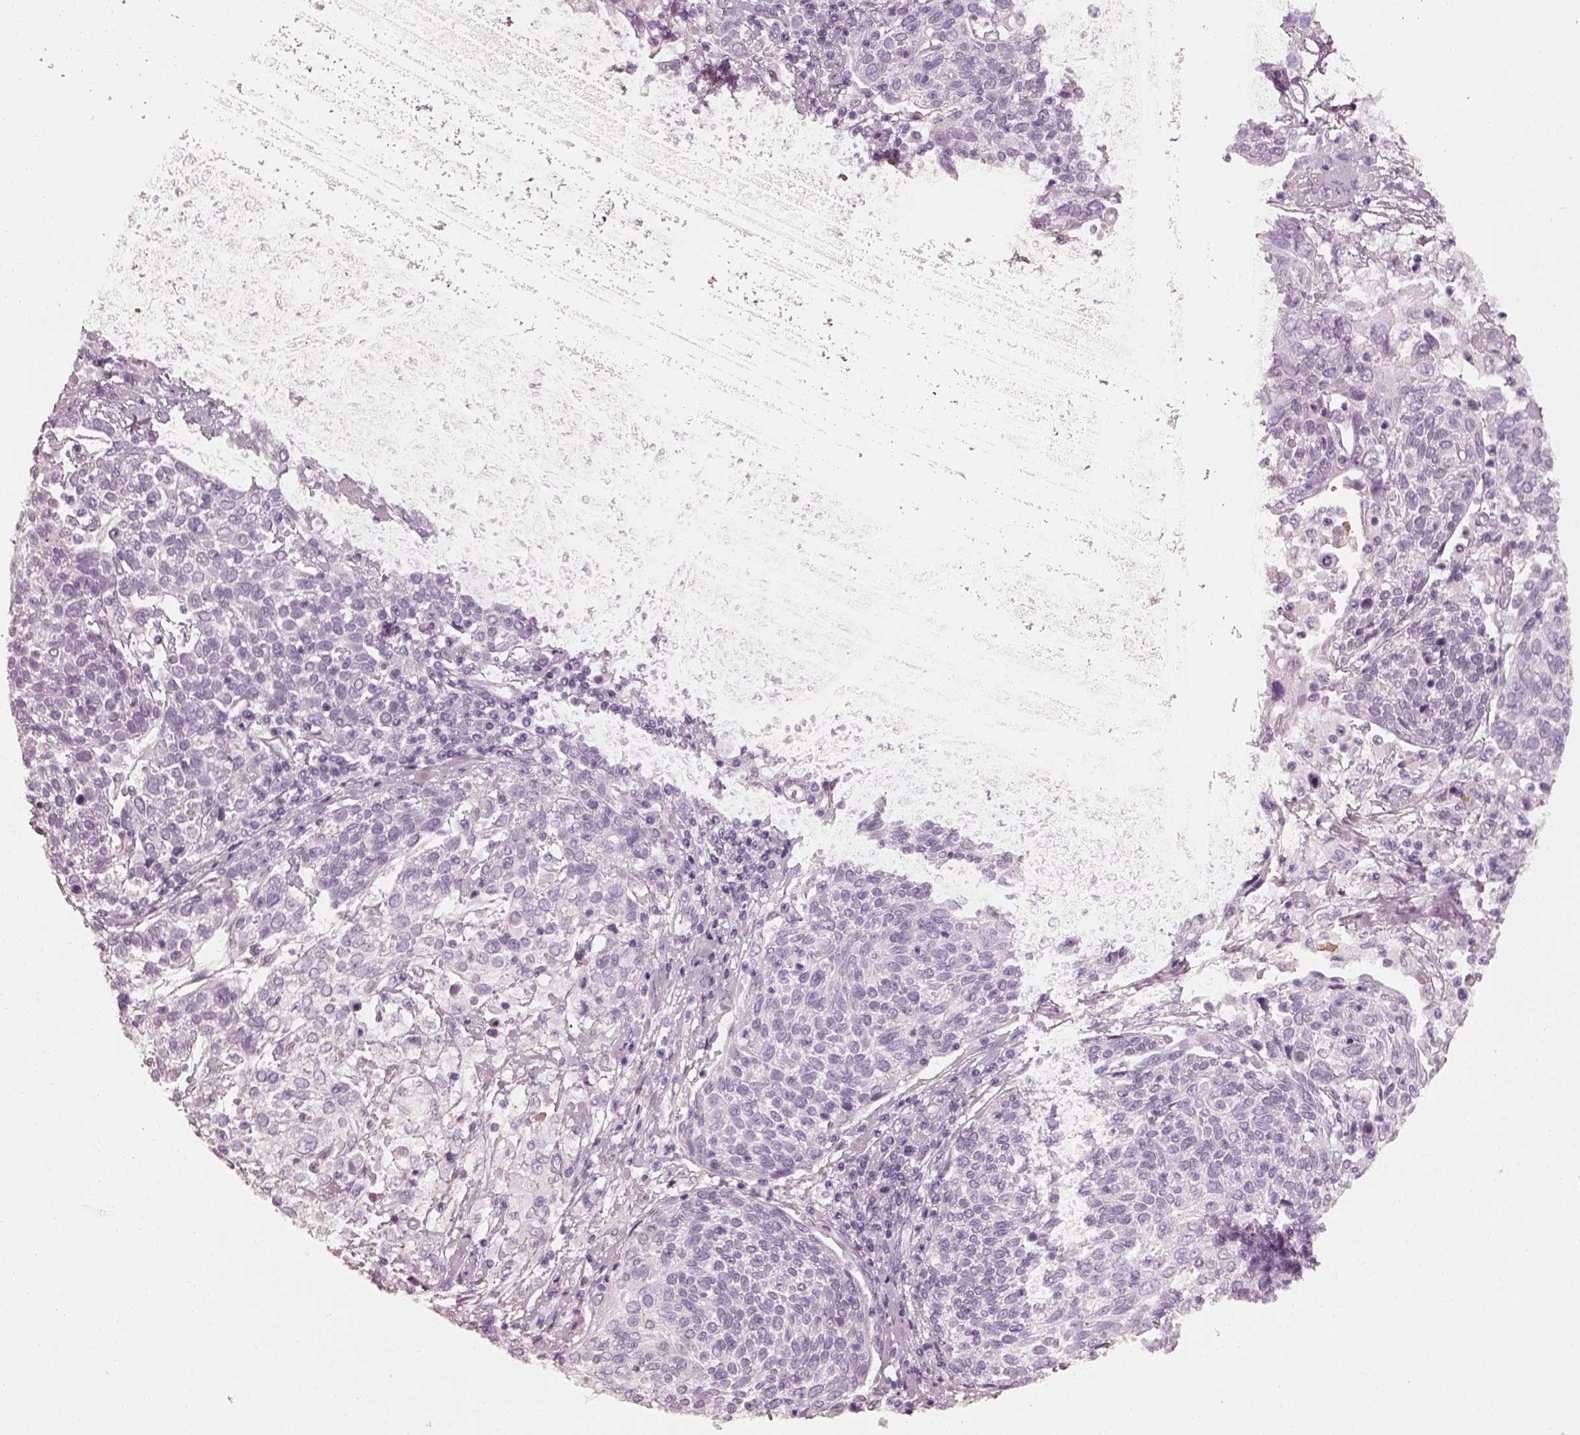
{"staining": {"intensity": "negative", "quantity": "none", "location": "none"}, "tissue": "cervical cancer", "cell_type": "Tumor cells", "image_type": "cancer", "snomed": [{"axis": "morphology", "description": "Squamous cell carcinoma, NOS"}, {"axis": "topography", "description": "Cervix"}], "caption": "There is no significant staining in tumor cells of cervical cancer (squamous cell carcinoma).", "gene": "RS1", "patient": {"sex": "female", "age": 61}}